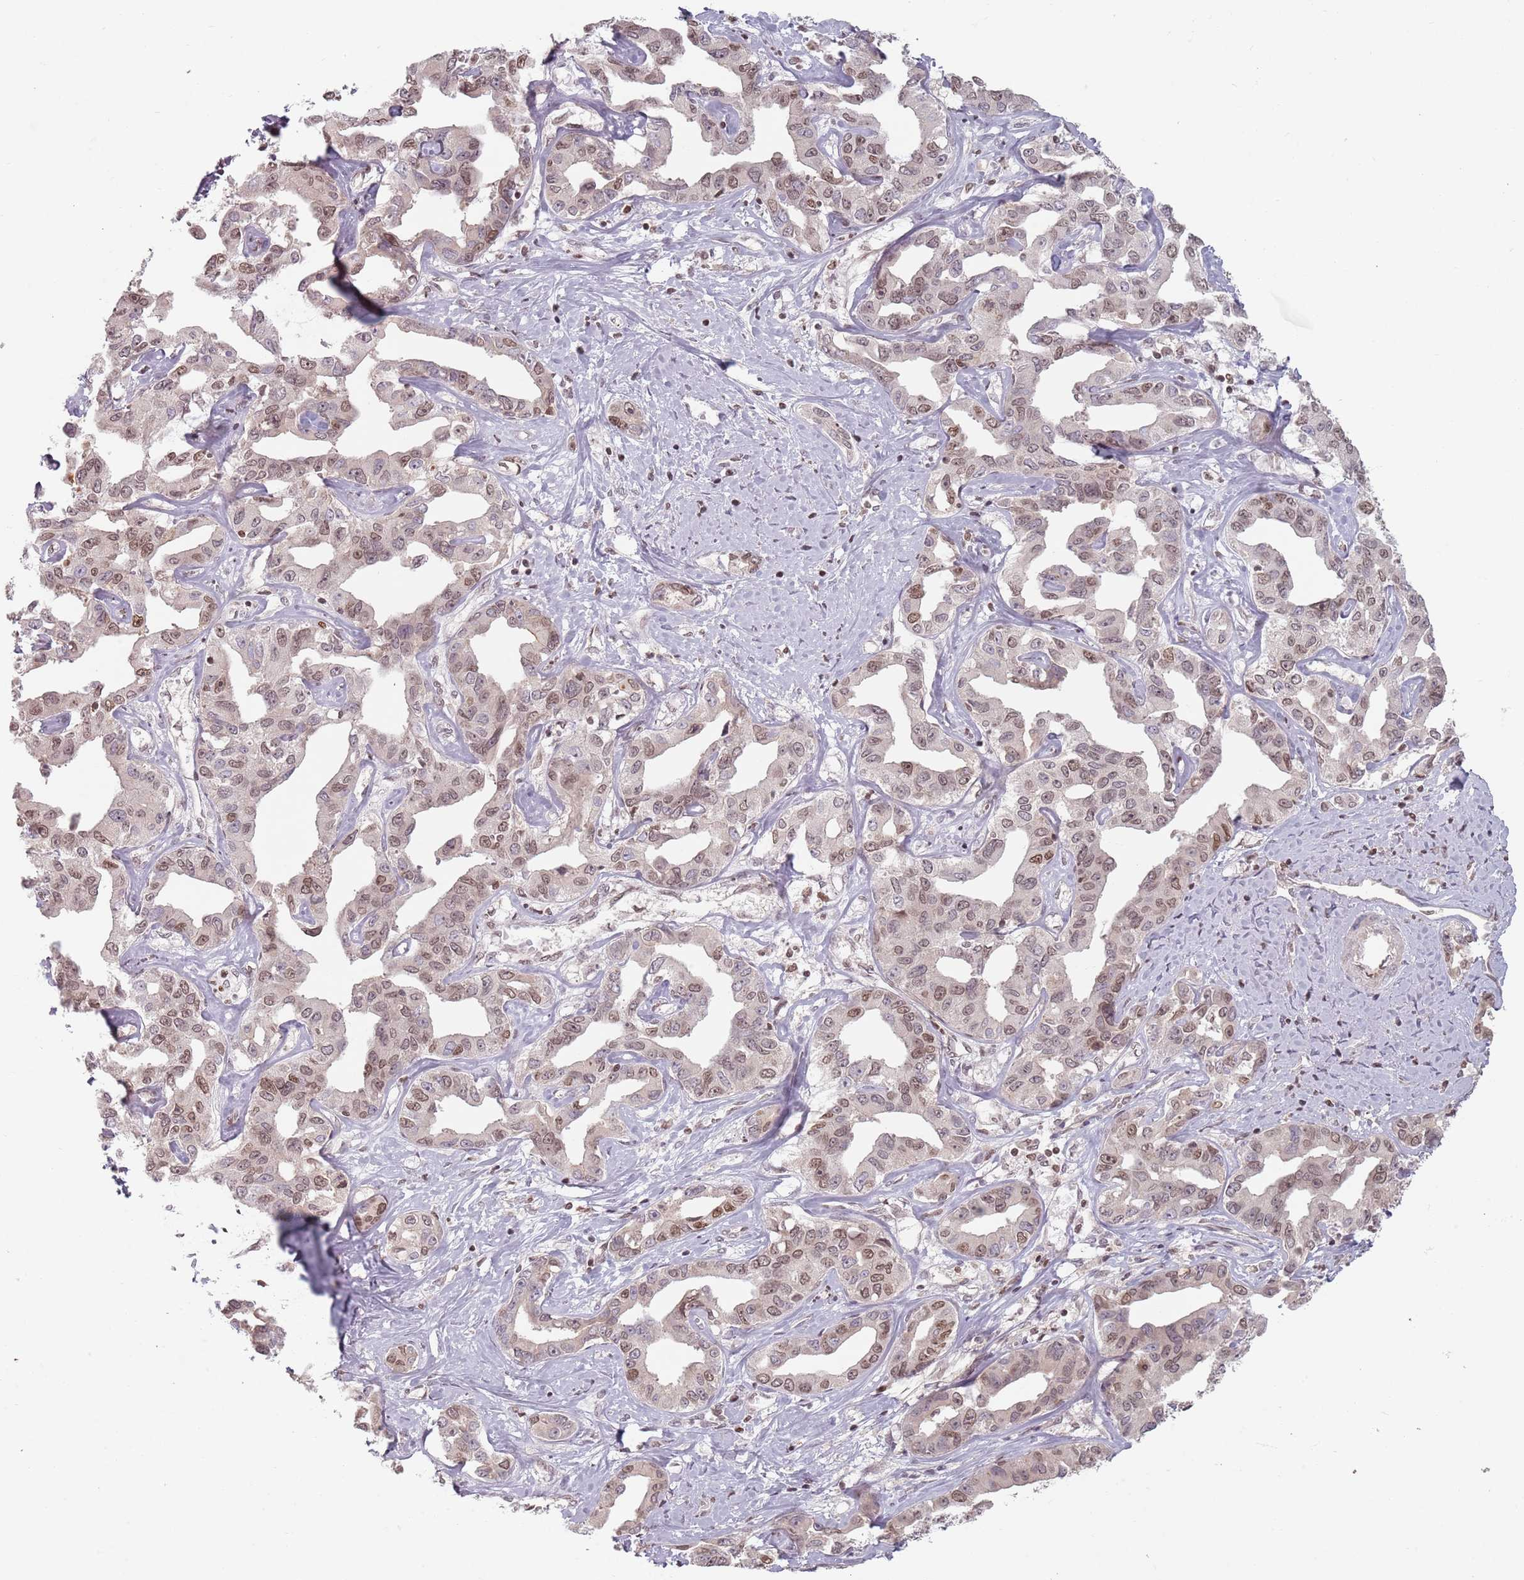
{"staining": {"intensity": "moderate", "quantity": ">75%", "location": "cytoplasmic/membranous,nuclear"}, "tissue": "liver cancer", "cell_type": "Tumor cells", "image_type": "cancer", "snomed": [{"axis": "morphology", "description": "Cholangiocarcinoma"}, {"axis": "topography", "description": "Liver"}], "caption": "Liver cancer (cholangiocarcinoma) stained with DAB (3,3'-diaminobenzidine) immunohistochemistry (IHC) shows medium levels of moderate cytoplasmic/membranous and nuclear staining in approximately >75% of tumor cells.", "gene": "NUP50", "patient": {"sex": "male", "age": 59}}